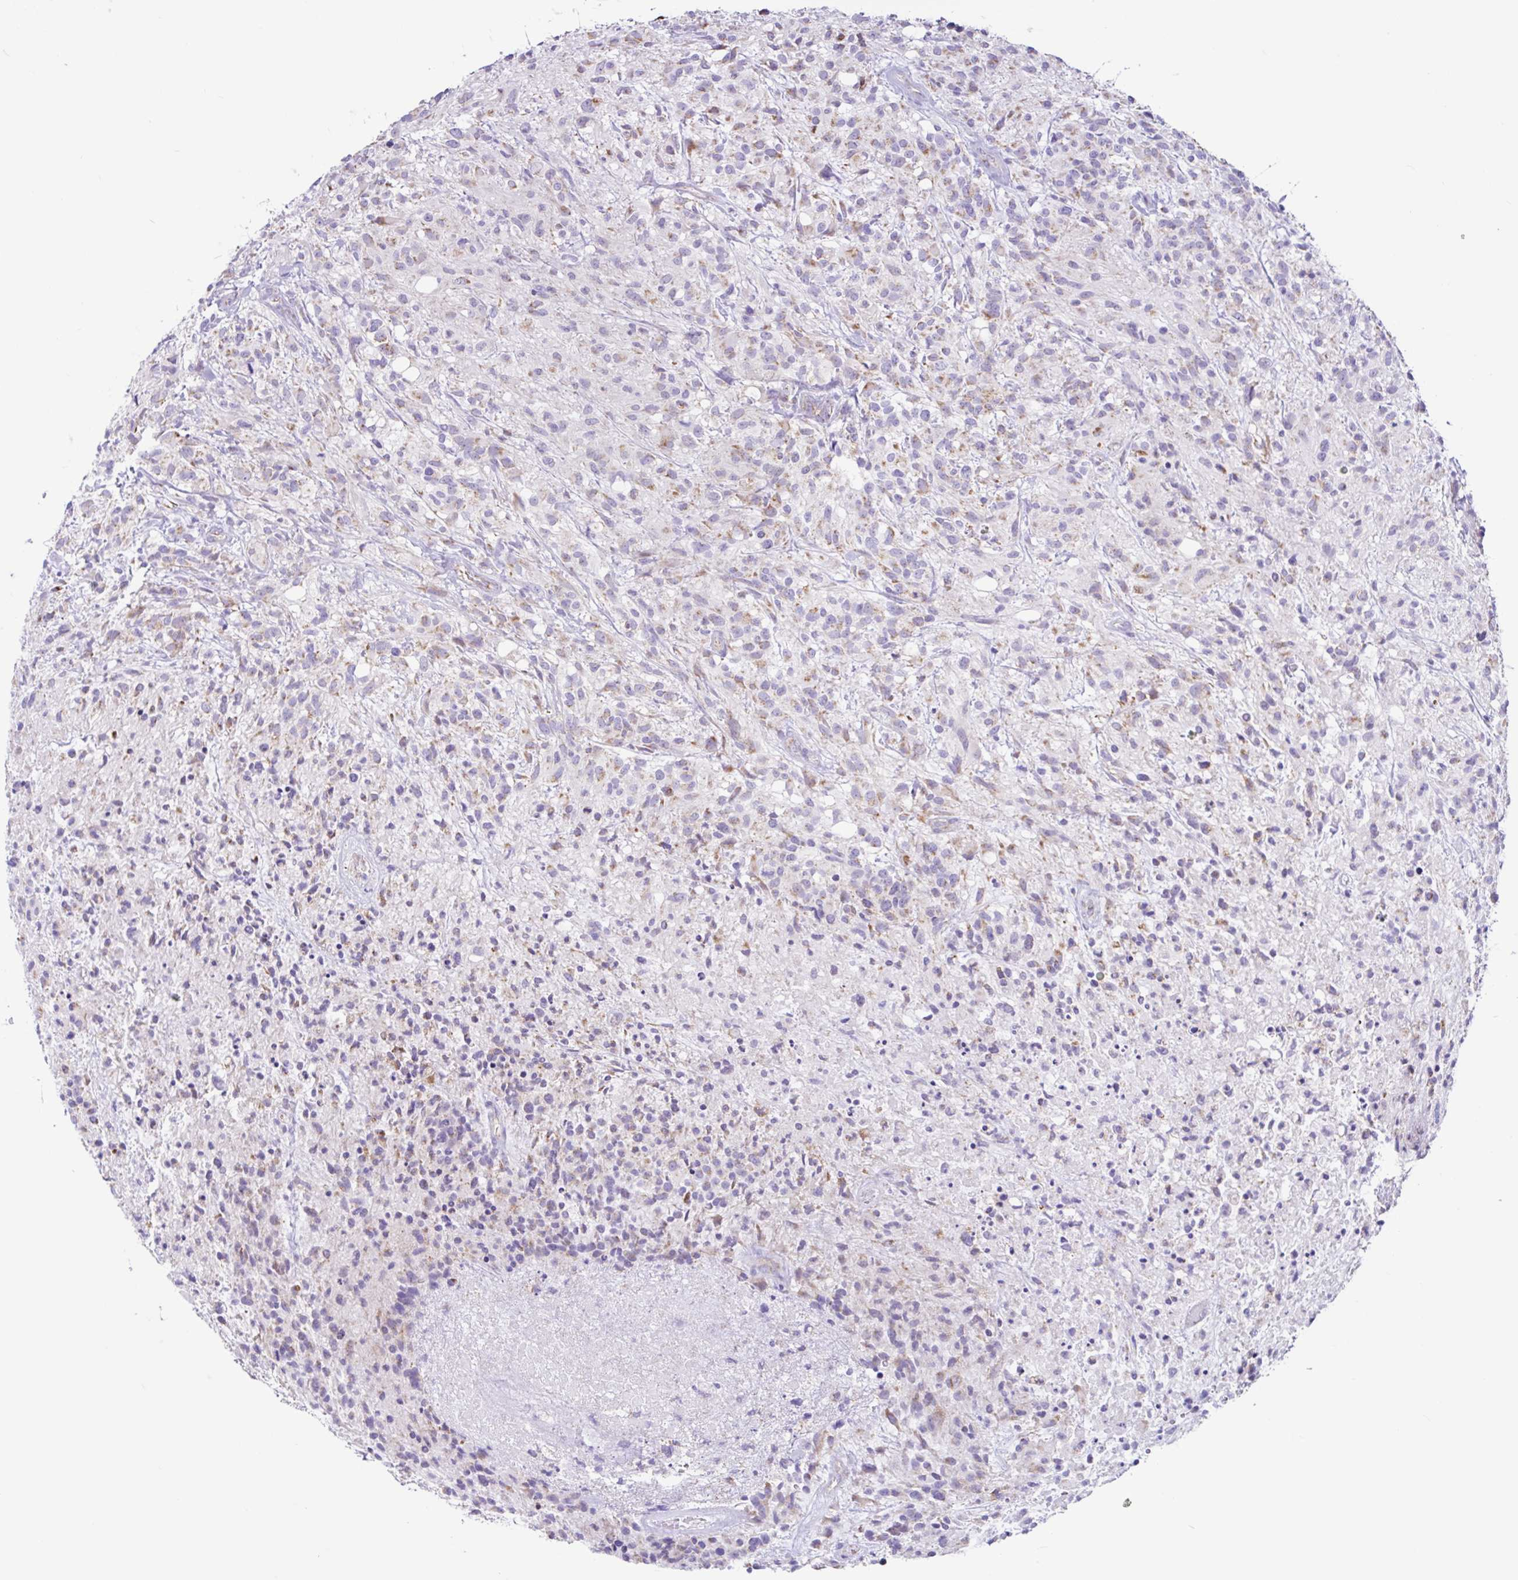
{"staining": {"intensity": "negative", "quantity": "none", "location": "none"}, "tissue": "glioma", "cell_type": "Tumor cells", "image_type": "cancer", "snomed": [{"axis": "morphology", "description": "Glioma, malignant, High grade"}, {"axis": "topography", "description": "Brain"}], "caption": "High-grade glioma (malignant) was stained to show a protein in brown. There is no significant staining in tumor cells. (Stains: DAB (3,3'-diaminobenzidine) IHC with hematoxylin counter stain, Microscopy: brightfield microscopy at high magnification).", "gene": "NDUFS2", "patient": {"sex": "female", "age": 67}}